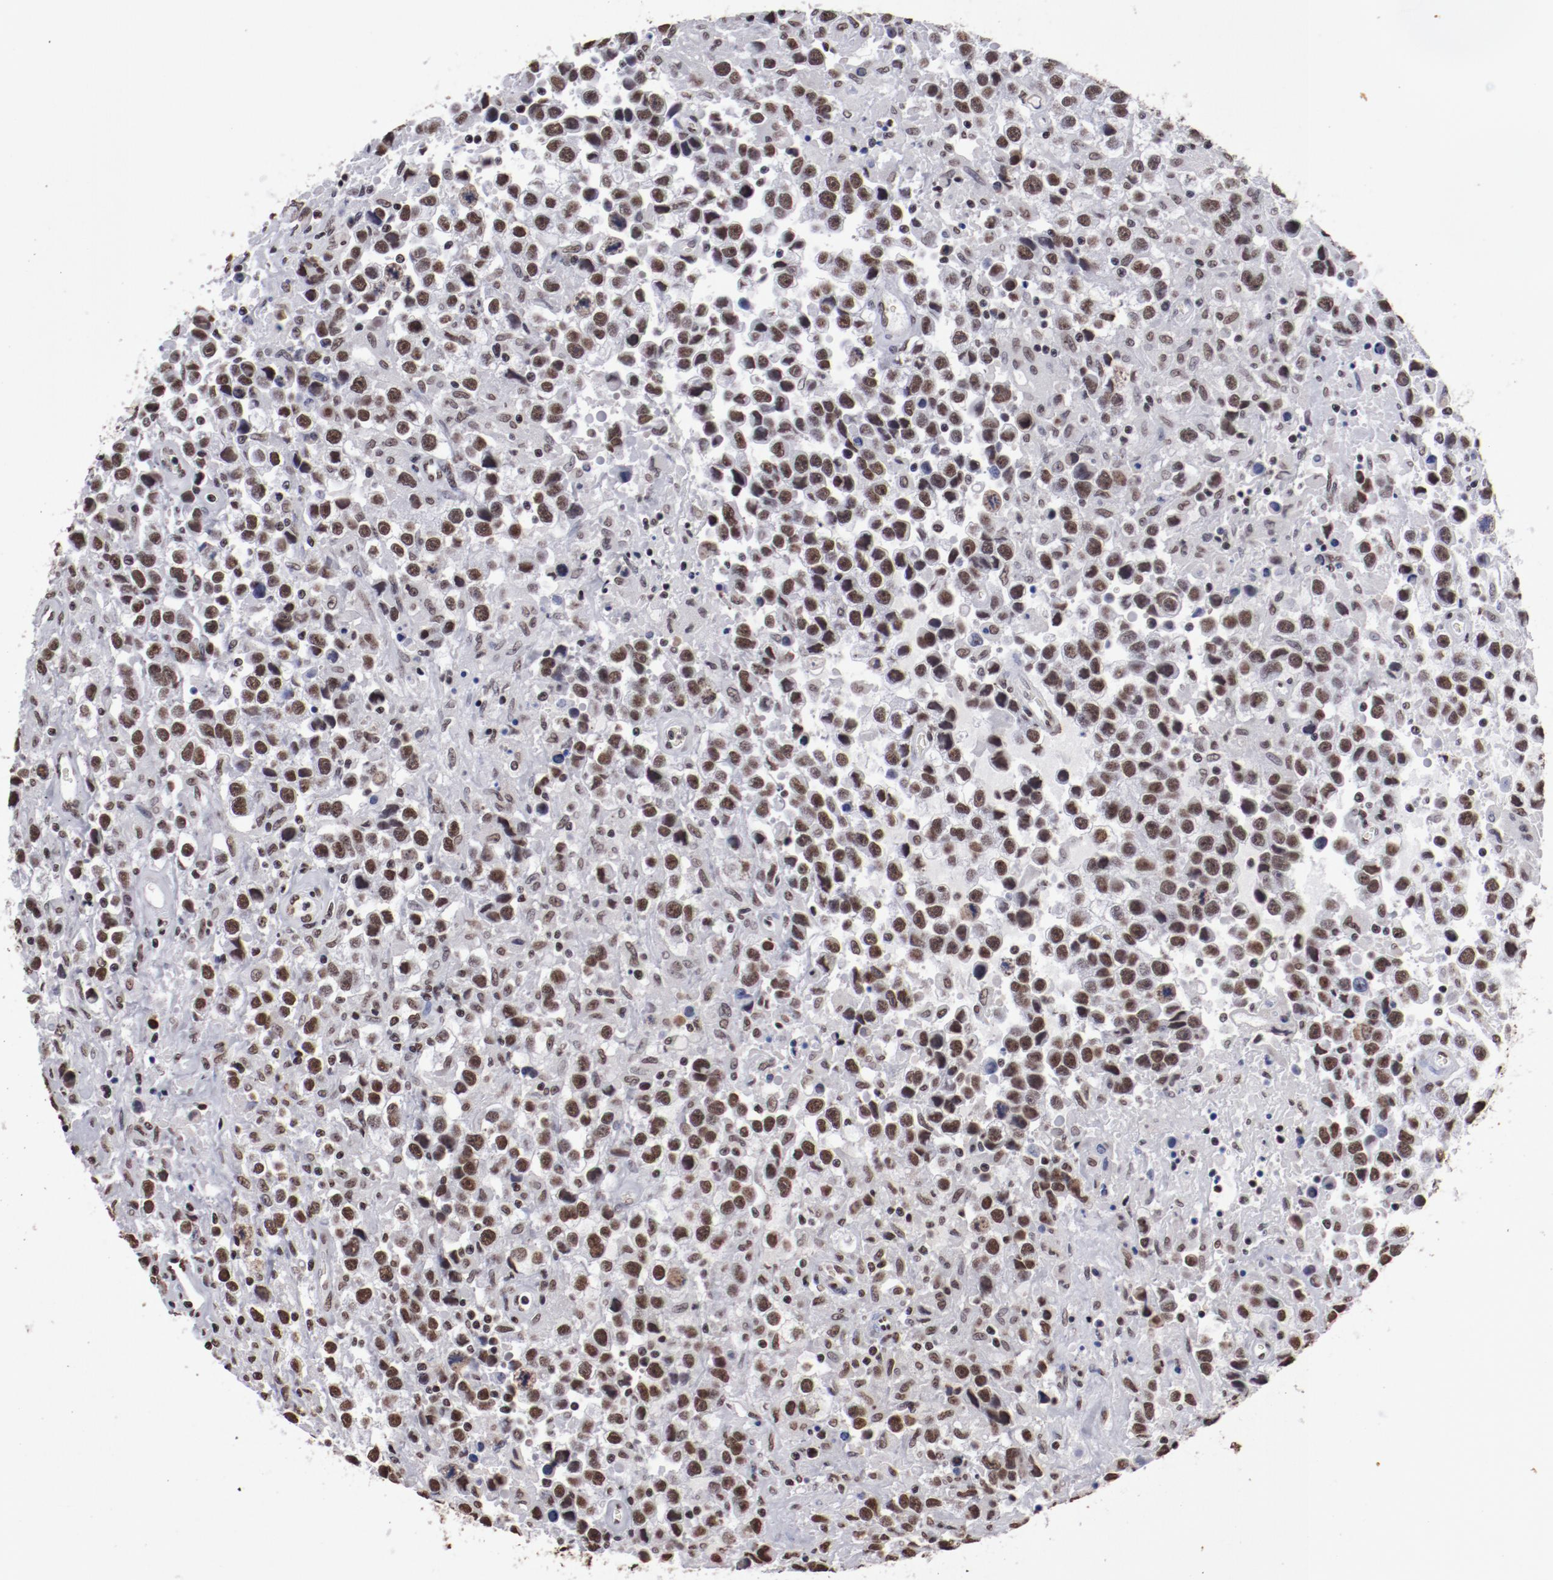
{"staining": {"intensity": "strong", "quantity": ">75%", "location": "nuclear"}, "tissue": "testis cancer", "cell_type": "Tumor cells", "image_type": "cancer", "snomed": [{"axis": "morphology", "description": "Seminoma, NOS"}, {"axis": "topography", "description": "Testis"}], "caption": "Human testis cancer stained for a protein (brown) shows strong nuclear positive staining in about >75% of tumor cells.", "gene": "HNRNPA2B1", "patient": {"sex": "male", "age": 43}}